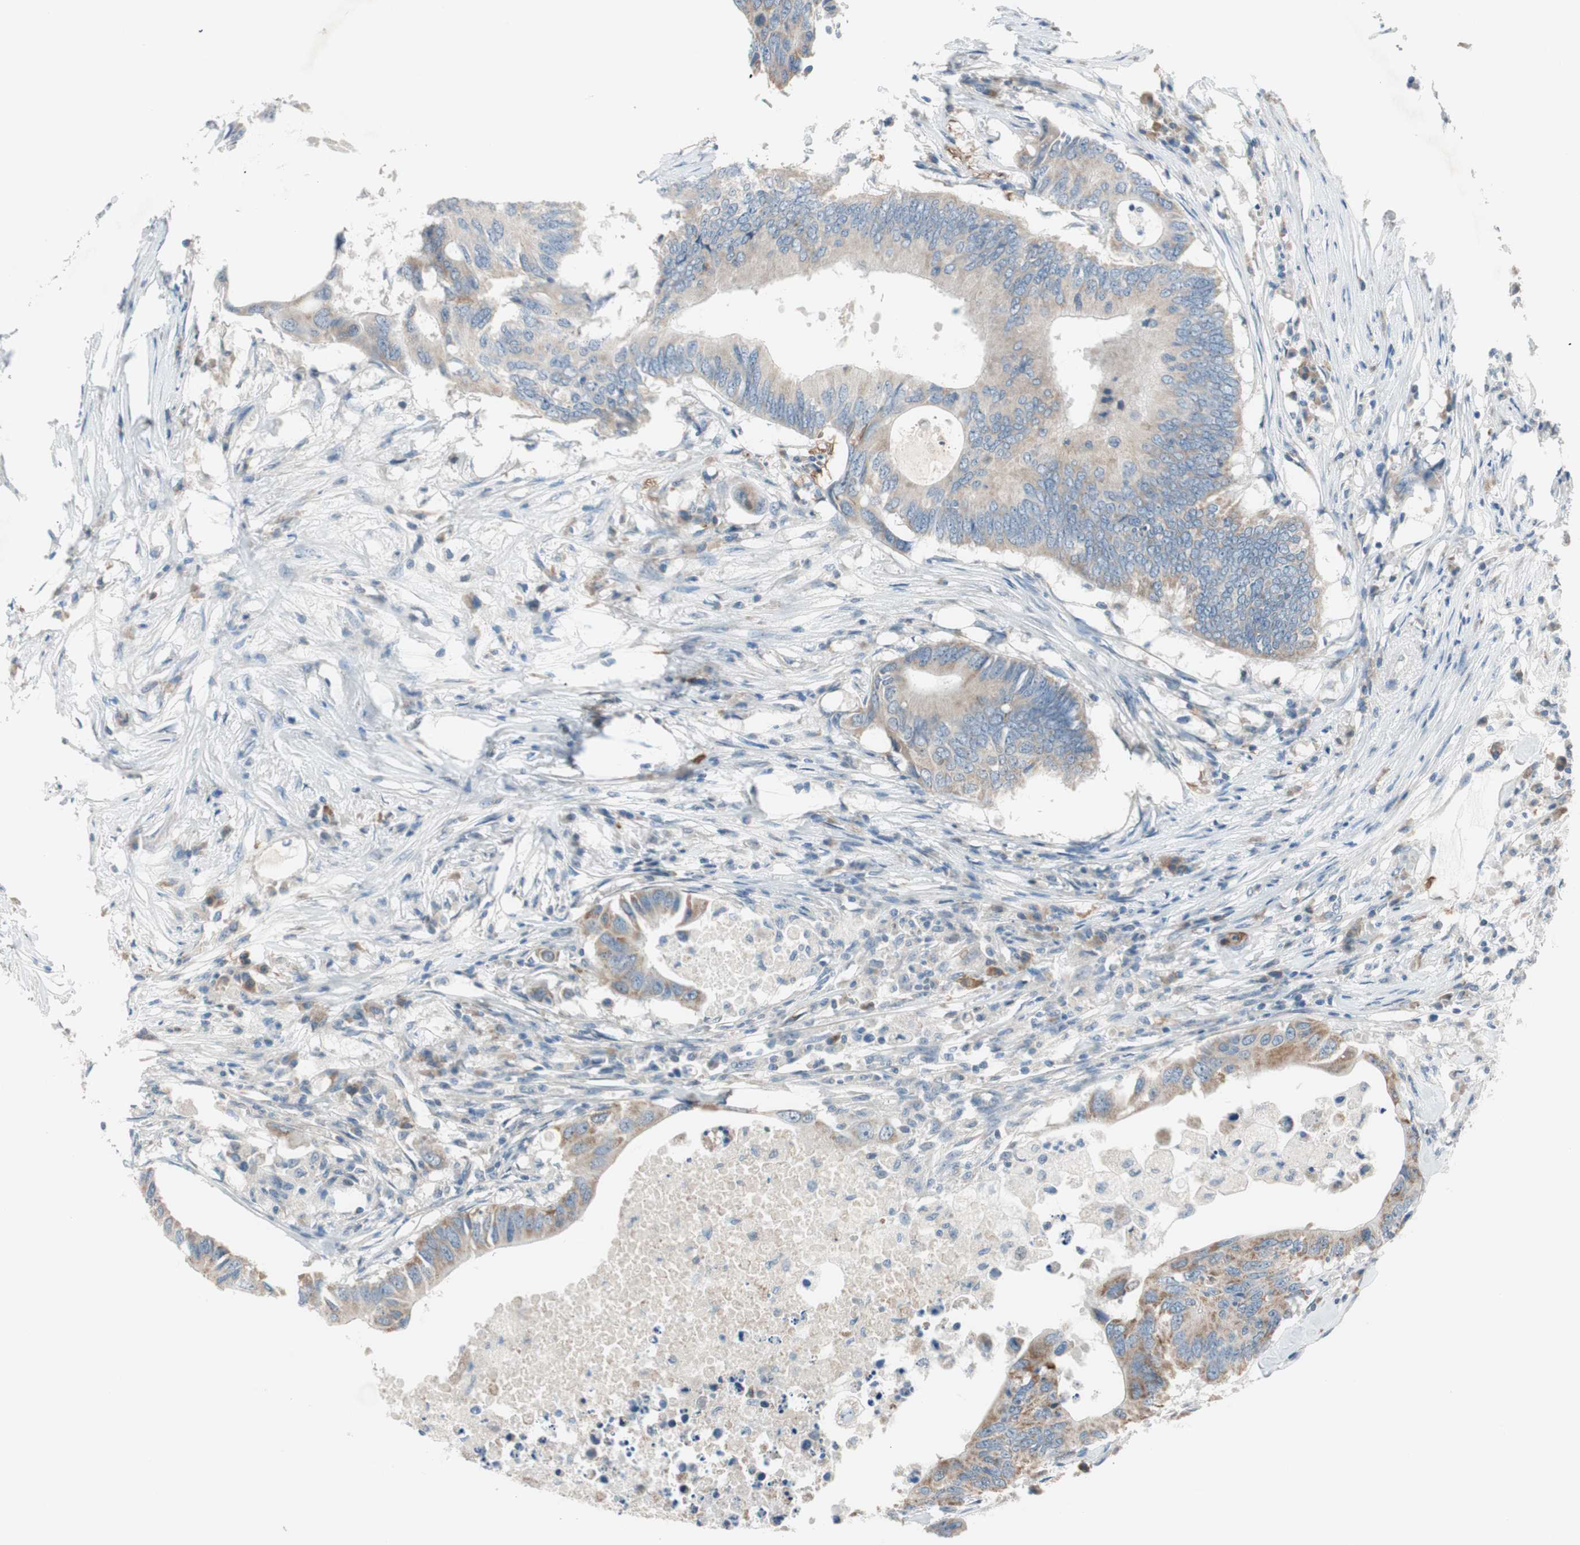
{"staining": {"intensity": "weak", "quantity": ">75%", "location": "cytoplasmic/membranous"}, "tissue": "colorectal cancer", "cell_type": "Tumor cells", "image_type": "cancer", "snomed": [{"axis": "morphology", "description": "Adenocarcinoma, NOS"}, {"axis": "topography", "description": "Colon"}], "caption": "Tumor cells reveal low levels of weak cytoplasmic/membranous expression in approximately >75% of cells in human colorectal adenocarcinoma.", "gene": "GYPC", "patient": {"sex": "male", "age": 71}}